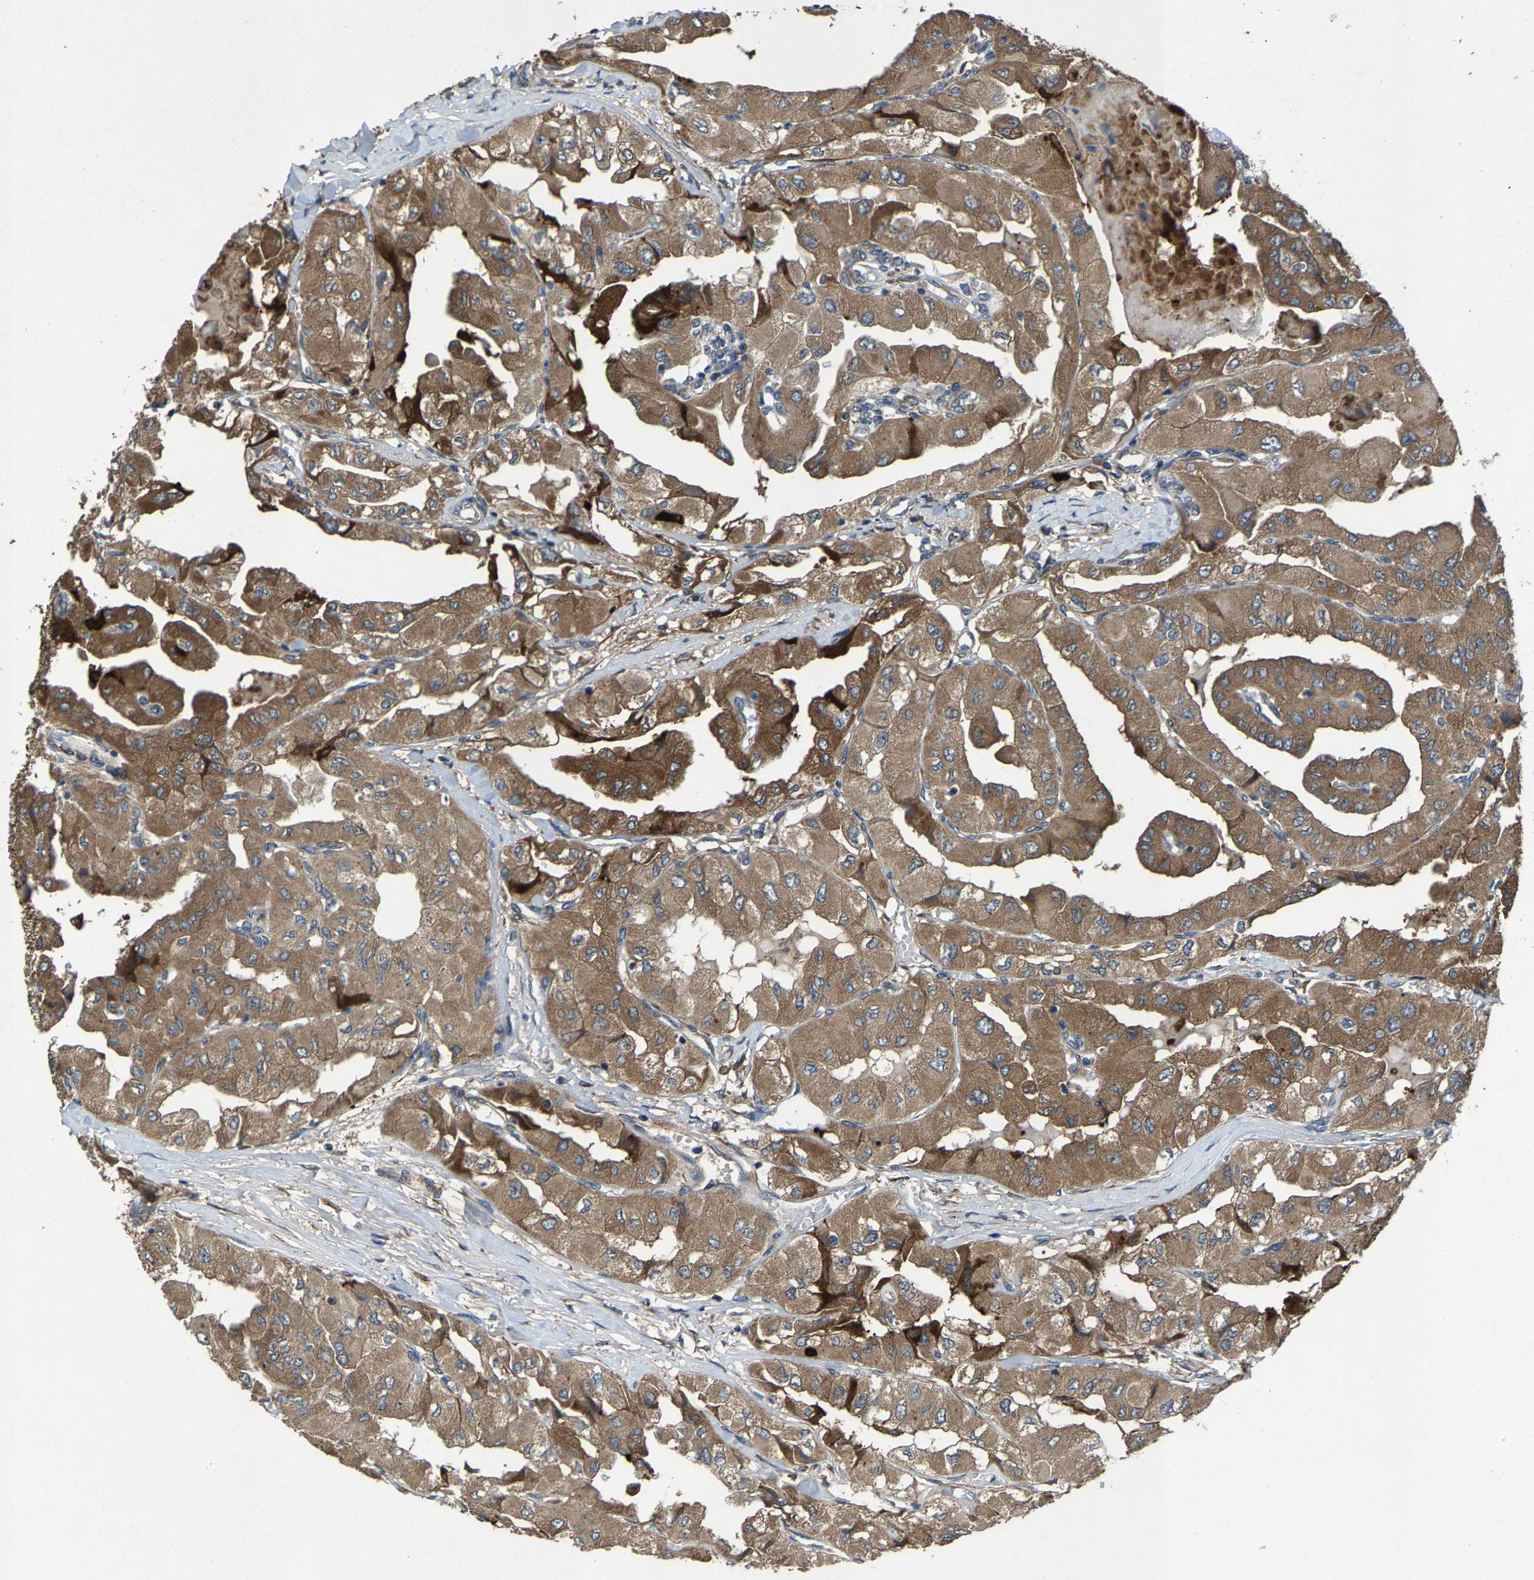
{"staining": {"intensity": "moderate", "quantity": ">75%", "location": "cytoplasmic/membranous"}, "tissue": "thyroid cancer", "cell_type": "Tumor cells", "image_type": "cancer", "snomed": [{"axis": "morphology", "description": "Papillary adenocarcinoma, NOS"}, {"axis": "topography", "description": "Thyroid gland"}], "caption": "This image shows thyroid cancer stained with IHC to label a protein in brown. The cytoplasmic/membranous of tumor cells show moderate positivity for the protein. Nuclei are counter-stained blue.", "gene": "PDP1", "patient": {"sex": "female", "age": 59}}